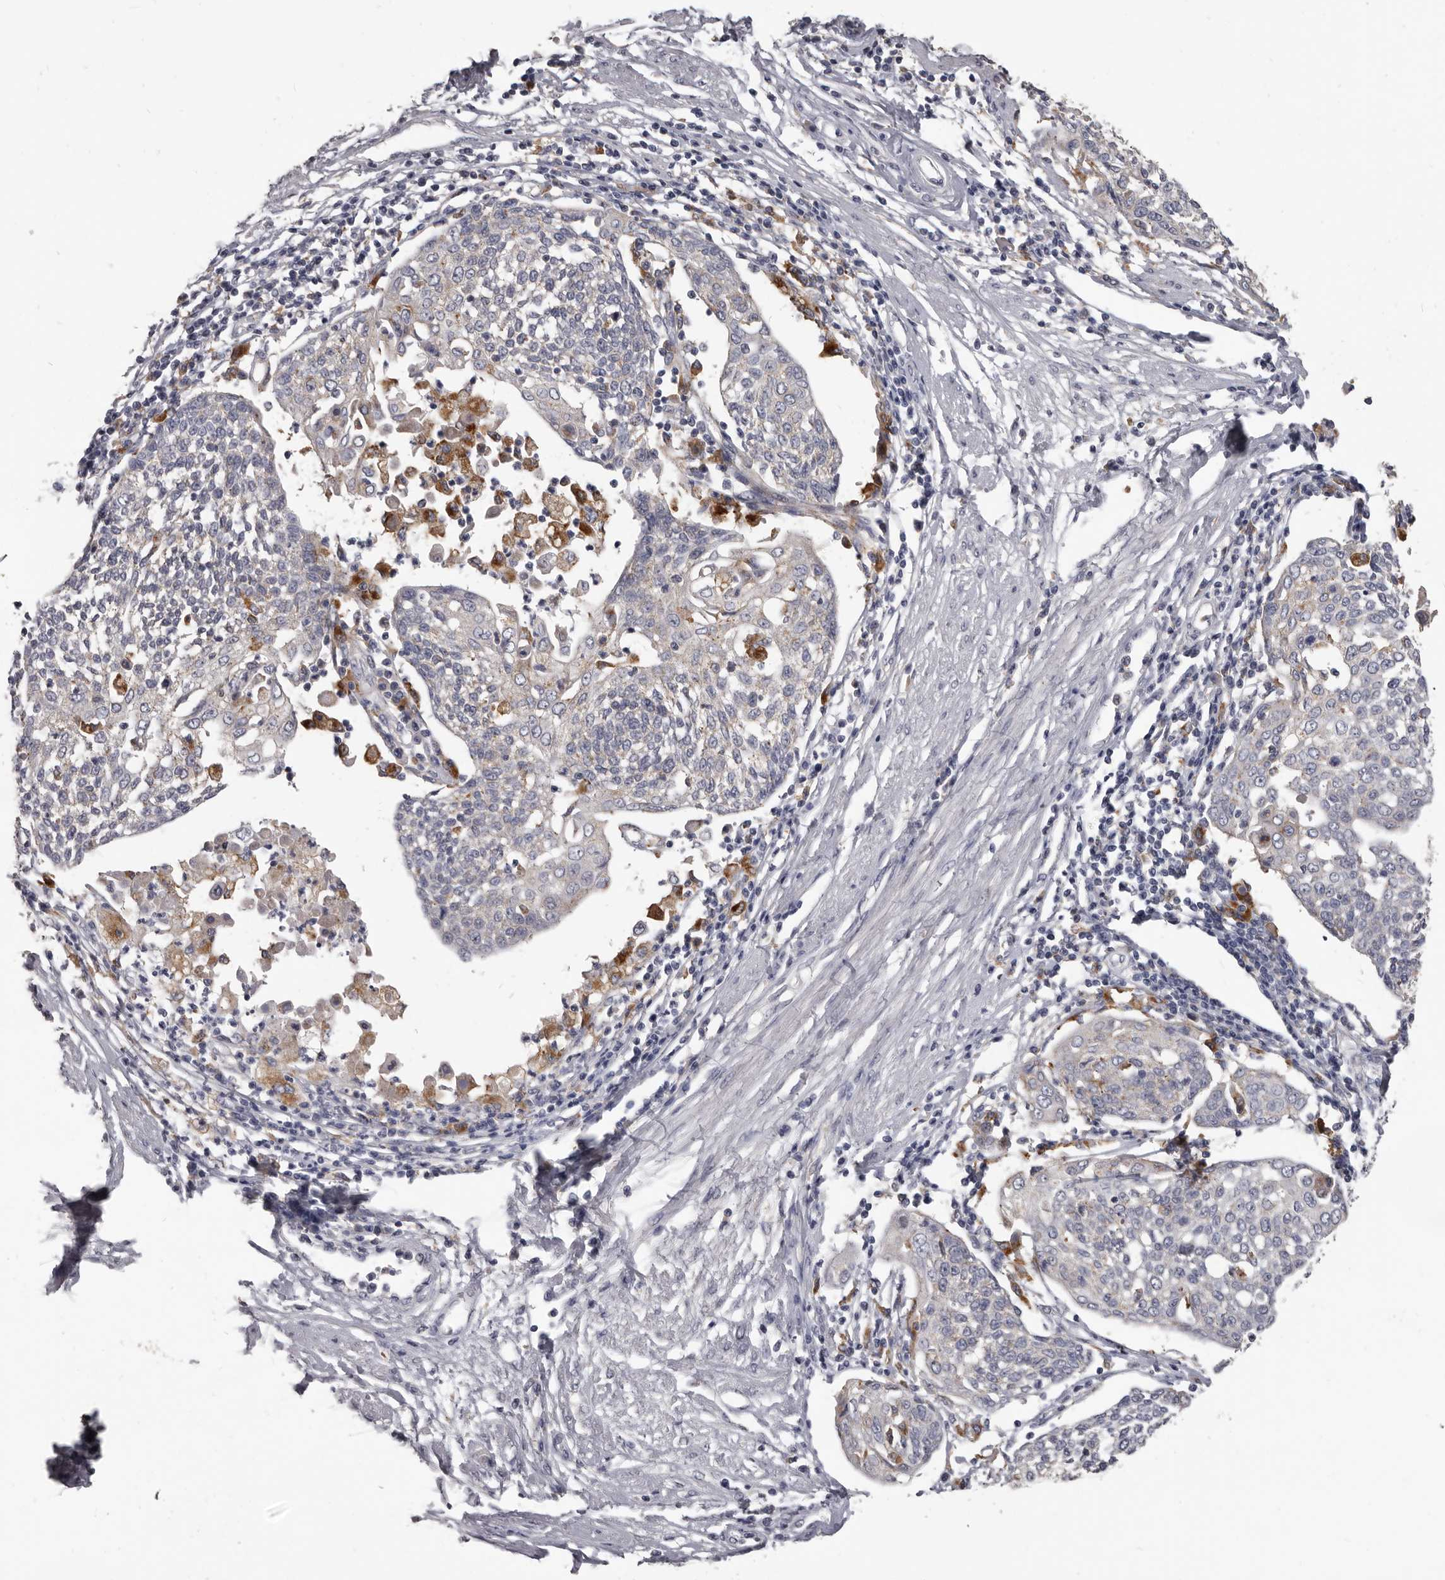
{"staining": {"intensity": "negative", "quantity": "none", "location": "none"}, "tissue": "cervical cancer", "cell_type": "Tumor cells", "image_type": "cancer", "snomed": [{"axis": "morphology", "description": "Squamous cell carcinoma, NOS"}, {"axis": "topography", "description": "Cervix"}], "caption": "Immunohistochemistry (IHC) histopathology image of cervical cancer (squamous cell carcinoma) stained for a protein (brown), which exhibits no positivity in tumor cells.", "gene": "PI4K2A", "patient": {"sex": "female", "age": 34}}